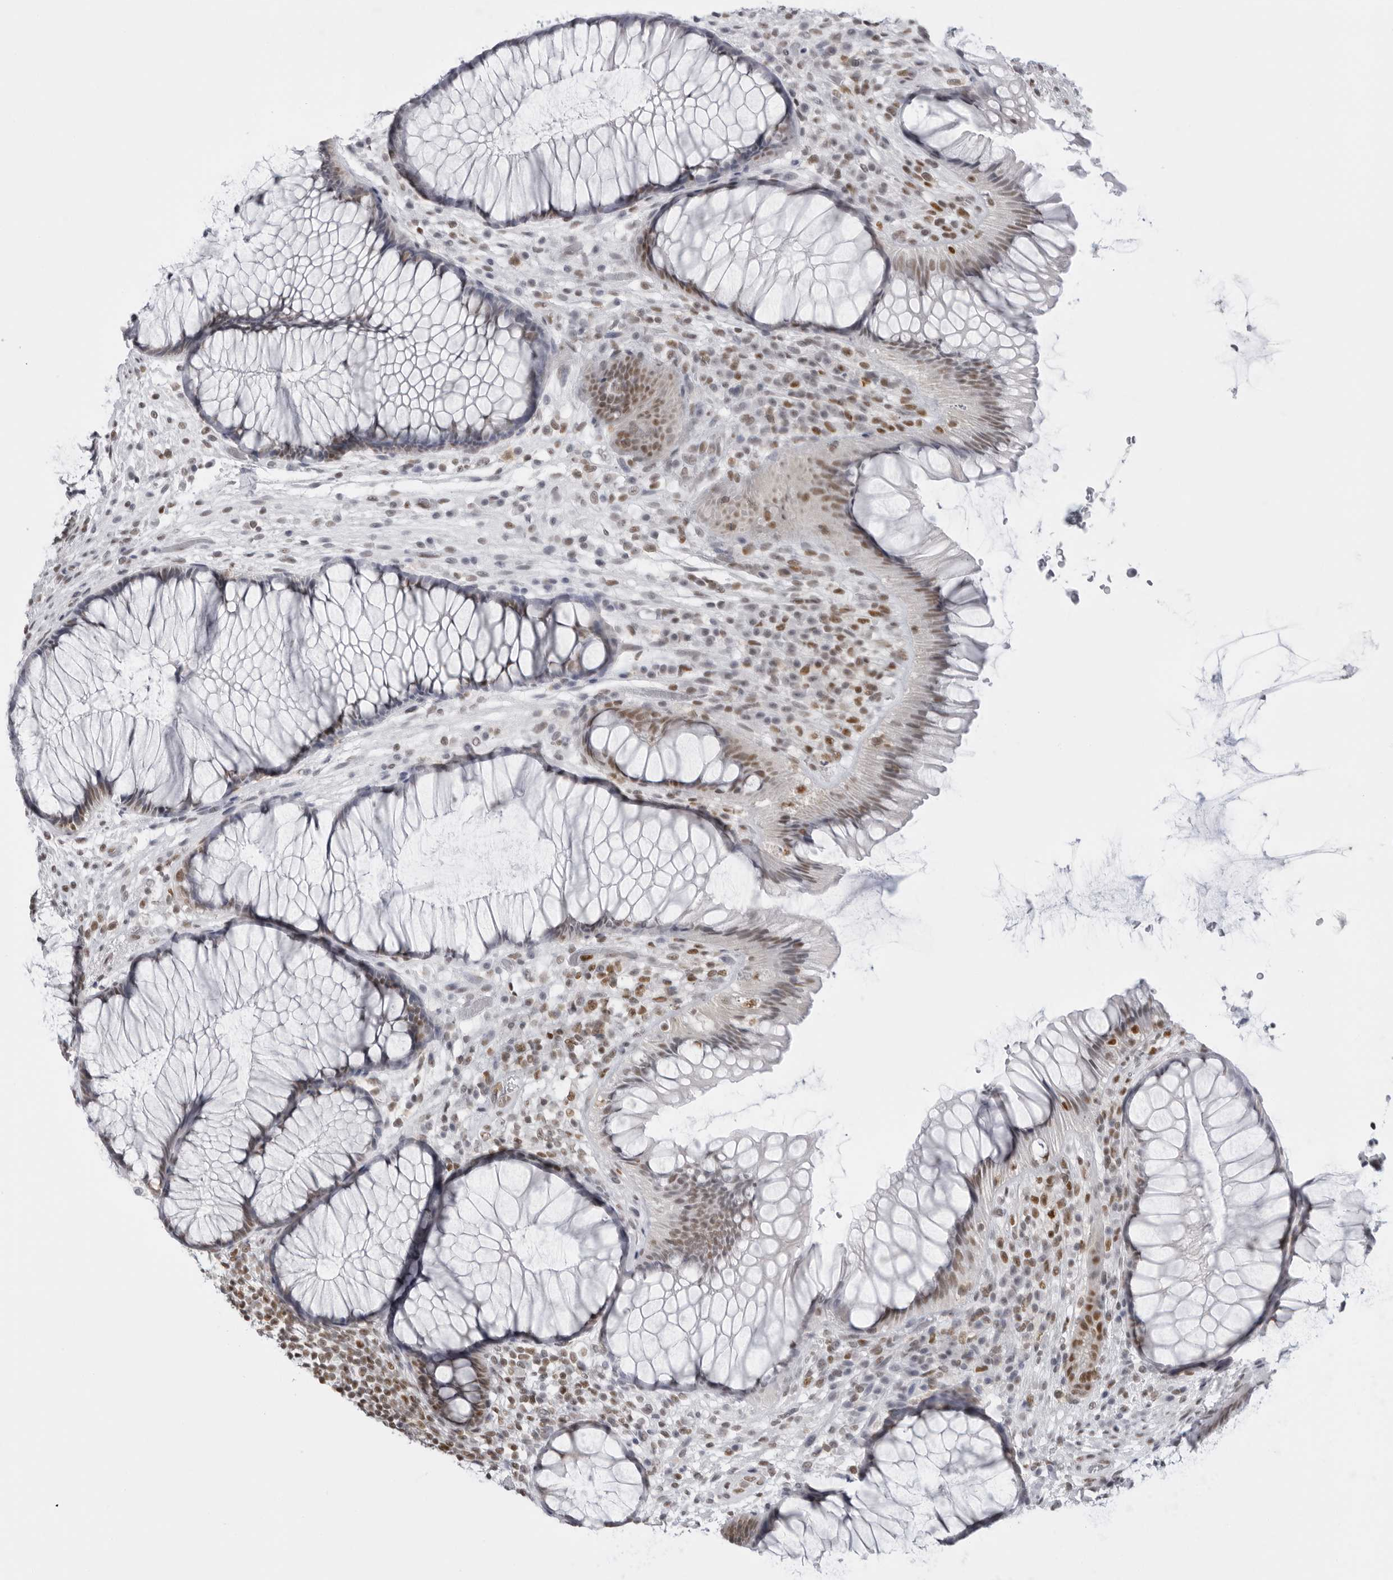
{"staining": {"intensity": "moderate", "quantity": "25%-75%", "location": "nuclear"}, "tissue": "rectum", "cell_type": "Glandular cells", "image_type": "normal", "snomed": [{"axis": "morphology", "description": "Normal tissue, NOS"}, {"axis": "topography", "description": "Rectum"}], "caption": "IHC (DAB) staining of benign rectum reveals moderate nuclear protein positivity in about 25%-75% of glandular cells. (Brightfield microscopy of DAB IHC at high magnification).", "gene": "RPA2", "patient": {"sex": "male", "age": 51}}